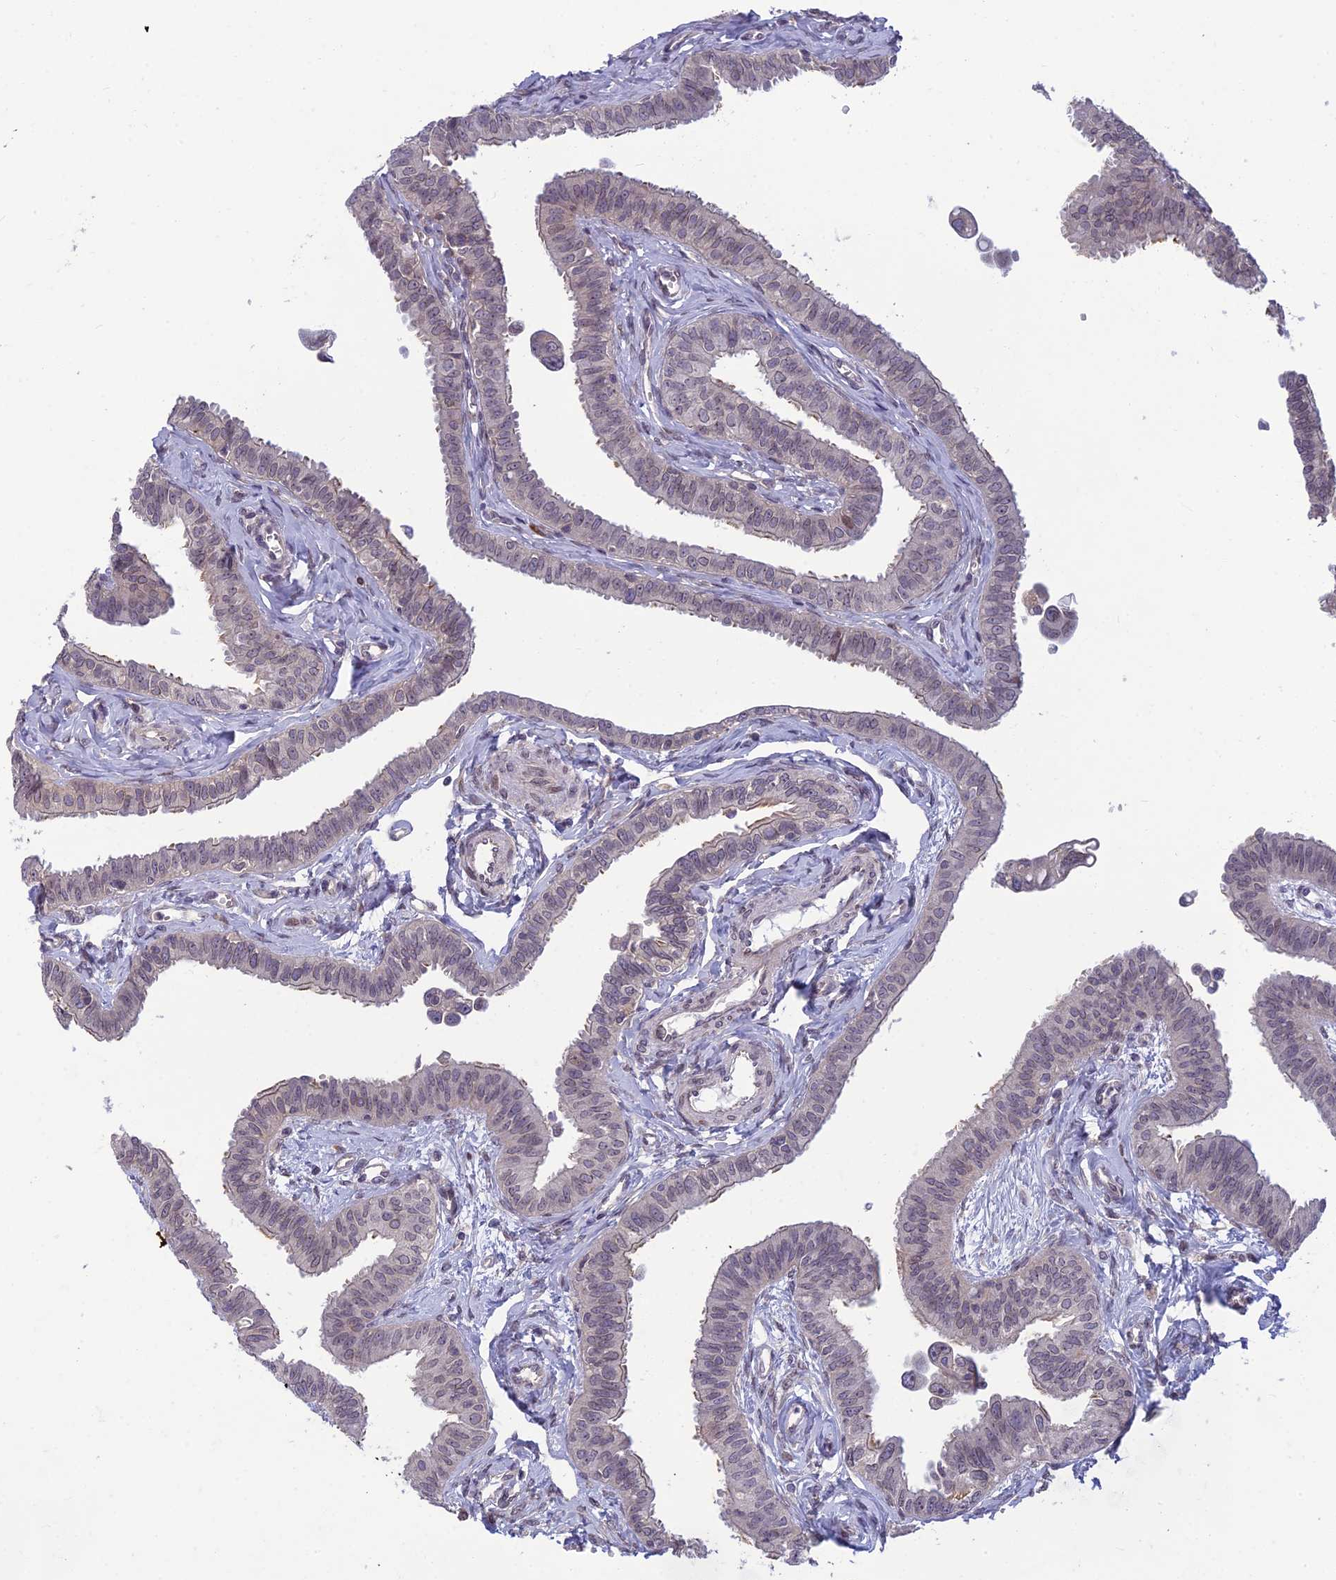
{"staining": {"intensity": "moderate", "quantity": "25%-75%", "location": "nuclear"}, "tissue": "fallopian tube", "cell_type": "Glandular cells", "image_type": "normal", "snomed": [{"axis": "morphology", "description": "Normal tissue, NOS"}, {"axis": "morphology", "description": "Carcinoma, NOS"}, {"axis": "topography", "description": "Fallopian tube"}, {"axis": "topography", "description": "Ovary"}], "caption": "An immunohistochemistry (IHC) micrograph of unremarkable tissue is shown. Protein staining in brown shows moderate nuclear positivity in fallopian tube within glandular cells.", "gene": "DTX2", "patient": {"sex": "female", "age": 59}}